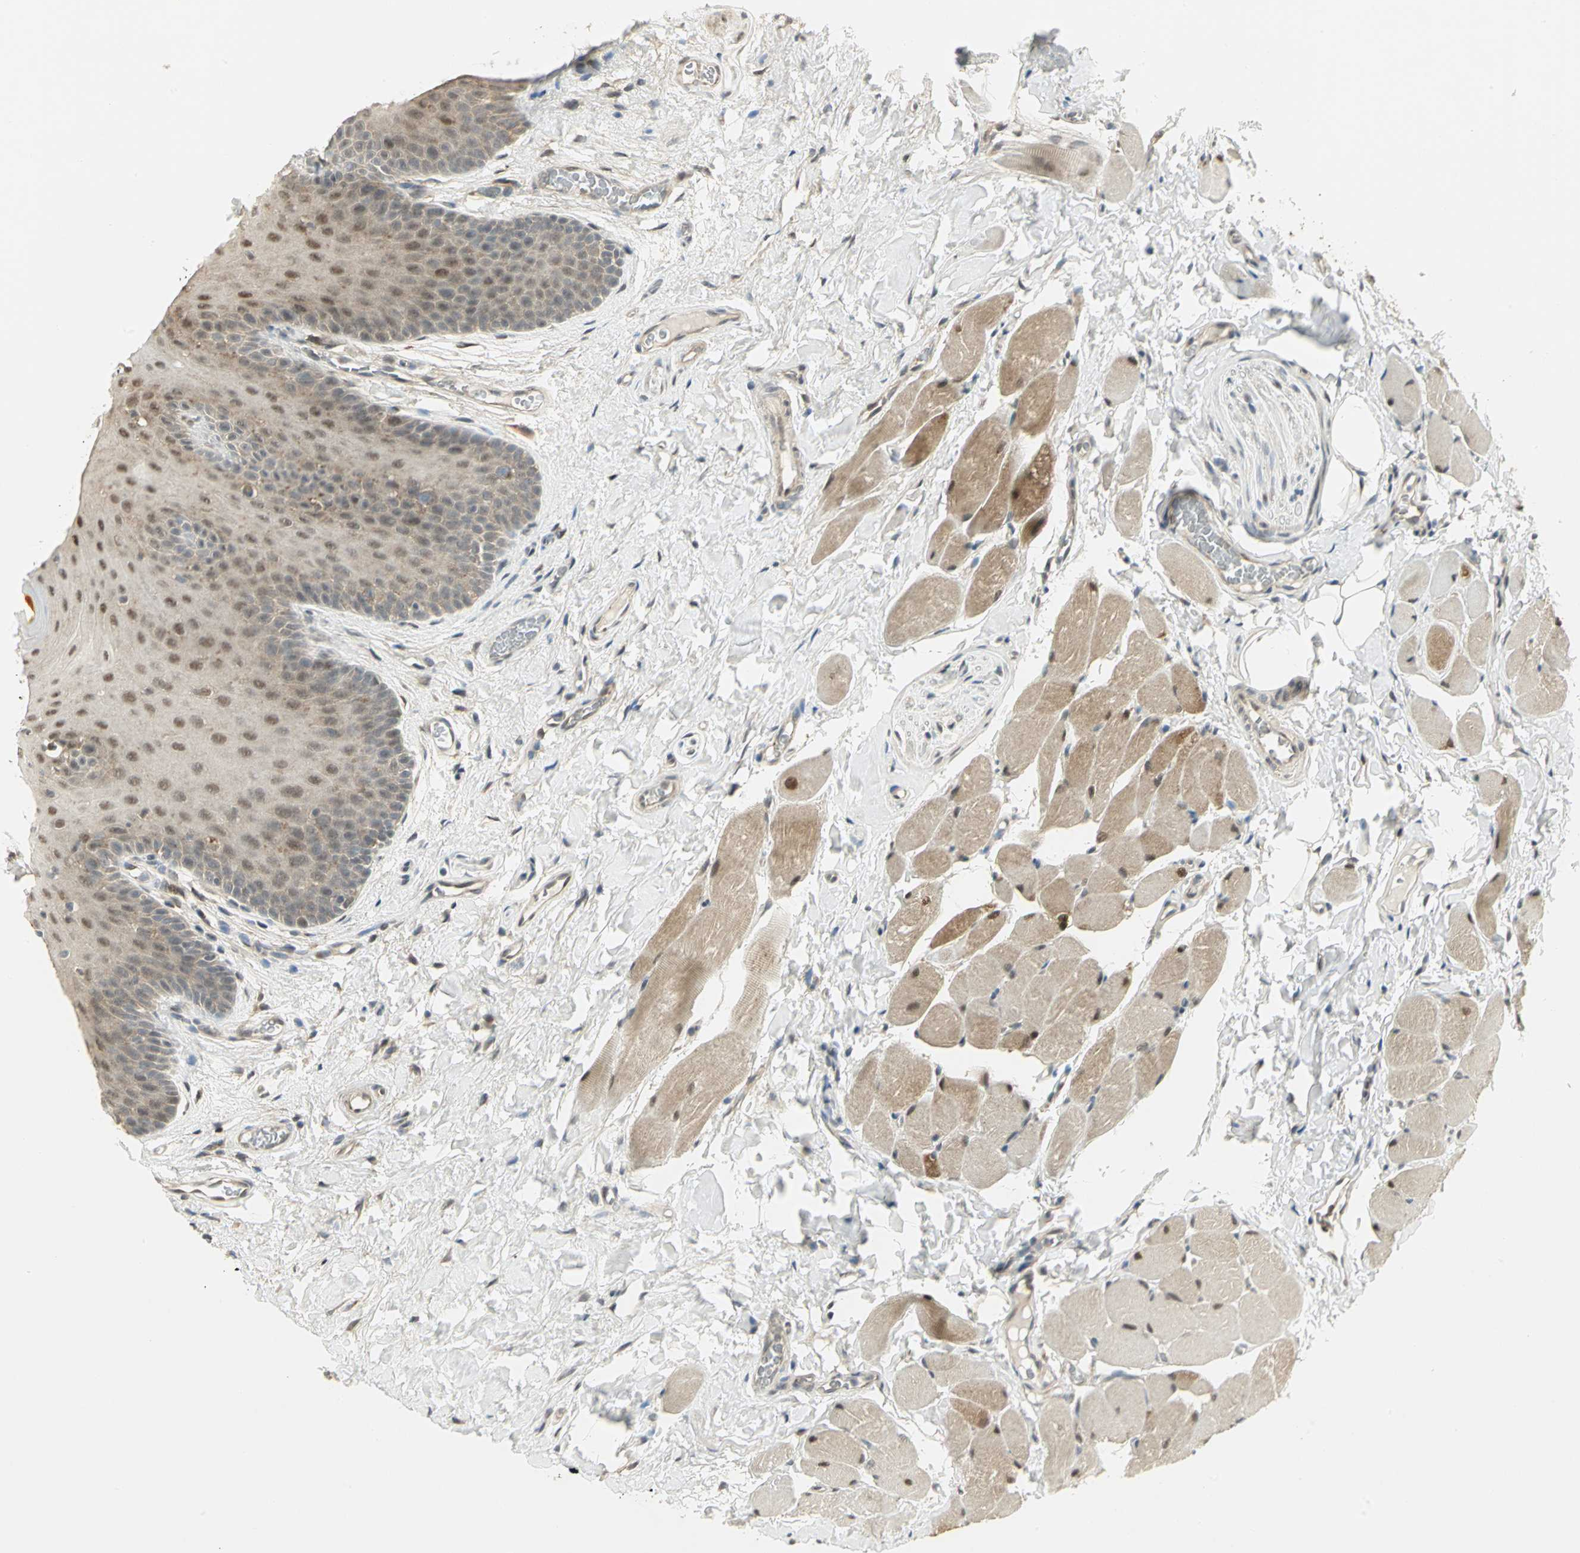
{"staining": {"intensity": "moderate", "quantity": ">75%", "location": "cytoplasmic/membranous,nuclear"}, "tissue": "oral mucosa", "cell_type": "Squamous epithelial cells", "image_type": "normal", "snomed": [{"axis": "morphology", "description": "Normal tissue, NOS"}, {"axis": "topography", "description": "Oral tissue"}], "caption": "IHC of normal human oral mucosa shows medium levels of moderate cytoplasmic/membranous,nuclear expression in about >75% of squamous epithelial cells.", "gene": "PSMC4", "patient": {"sex": "male", "age": 54}}